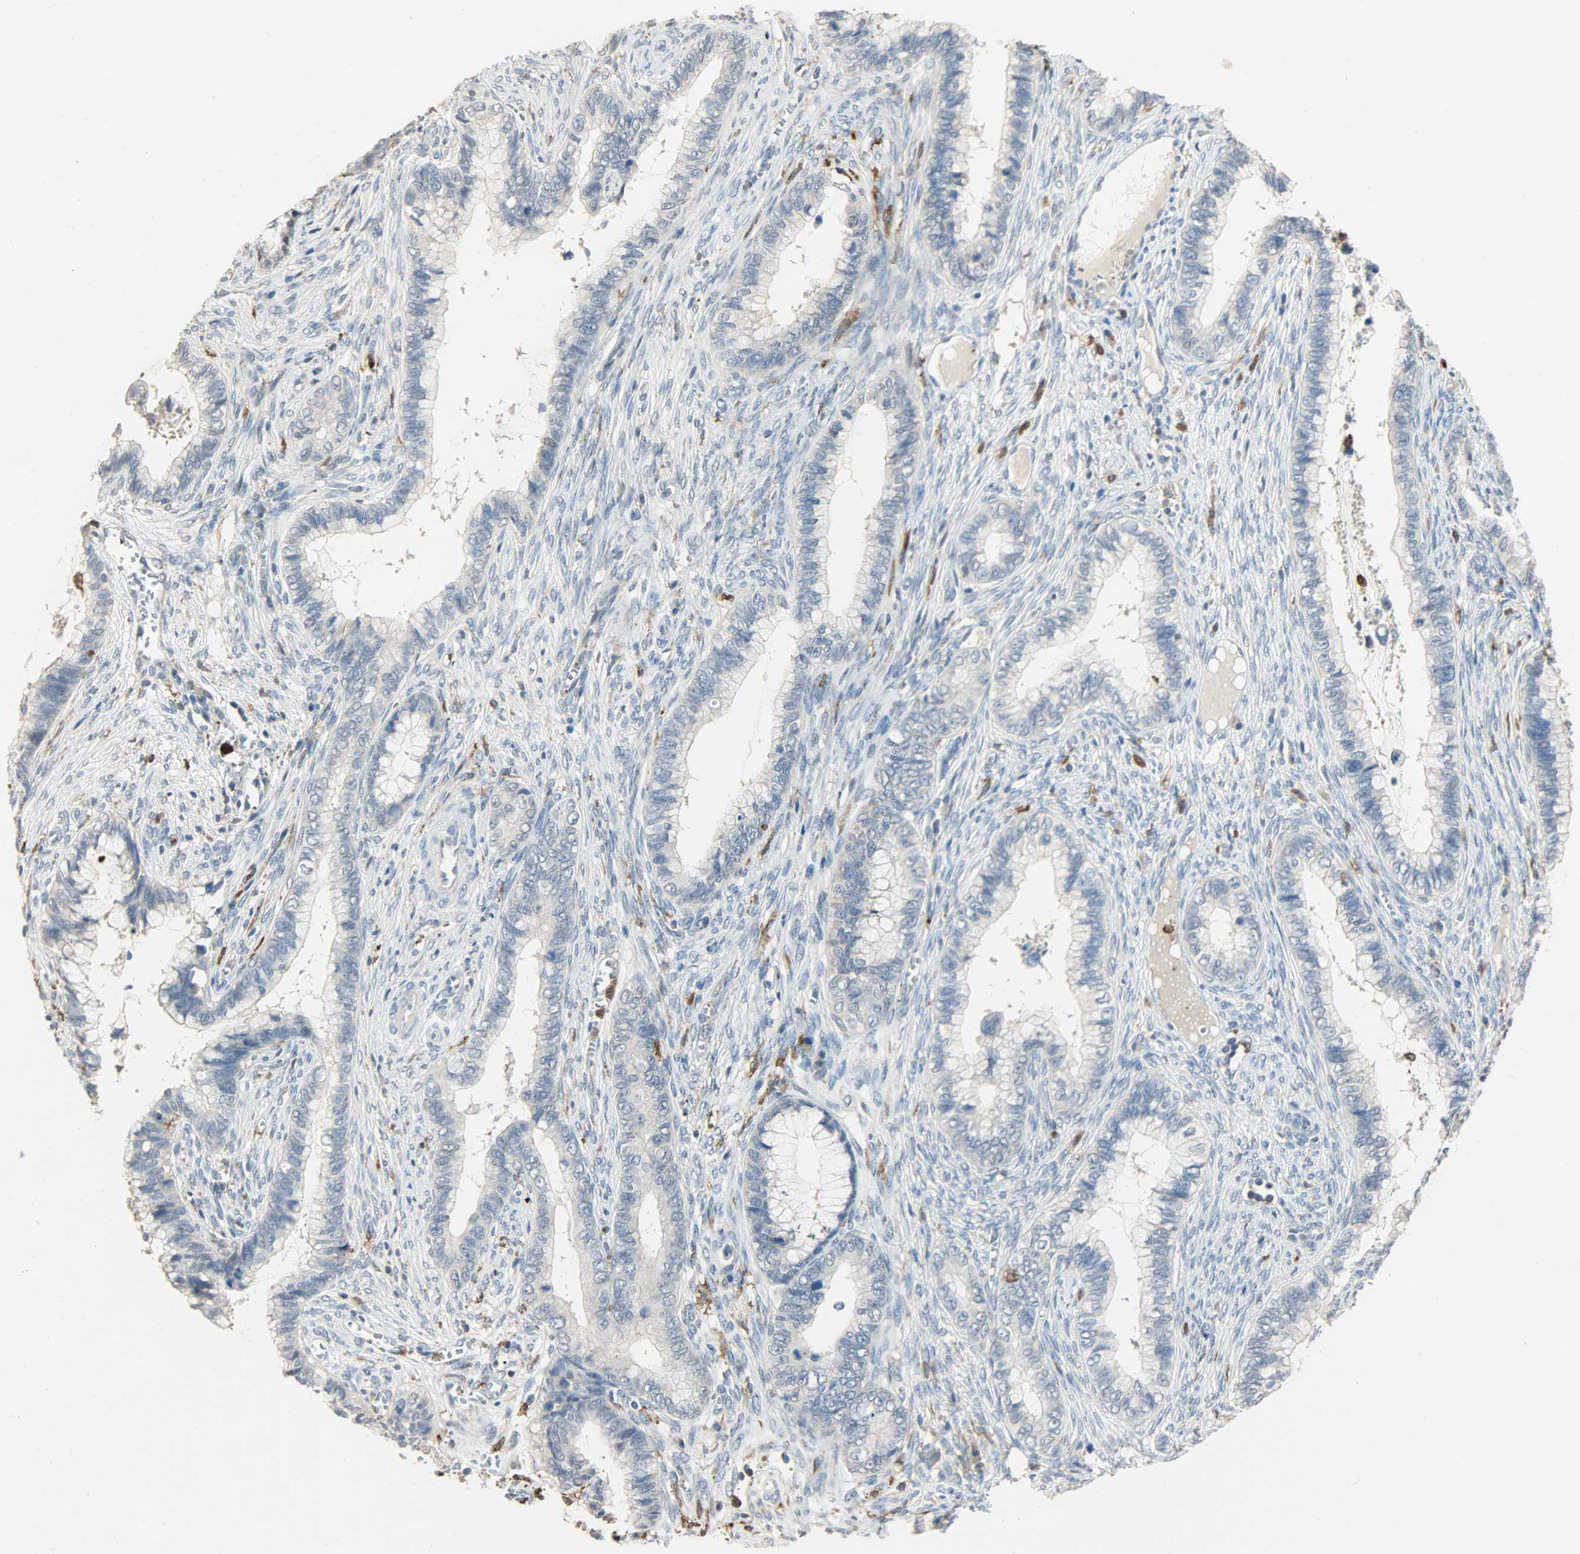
{"staining": {"intensity": "negative", "quantity": "none", "location": "none"}, "tissue": "cervical cancer", "cell_type": "Tumor cells", "image_type": "cancer", "snomed": [{"axis": "morphology", "description": "Adenocarcinoma, NOS"}, {"axis": "topography", "description": "Cervix"}], "caption": "Tumor cells show no significant positivity in adenocarcinoma (cervical).", "gene": "SKAP2", "patient": {"sex": "female", "age": 44}}